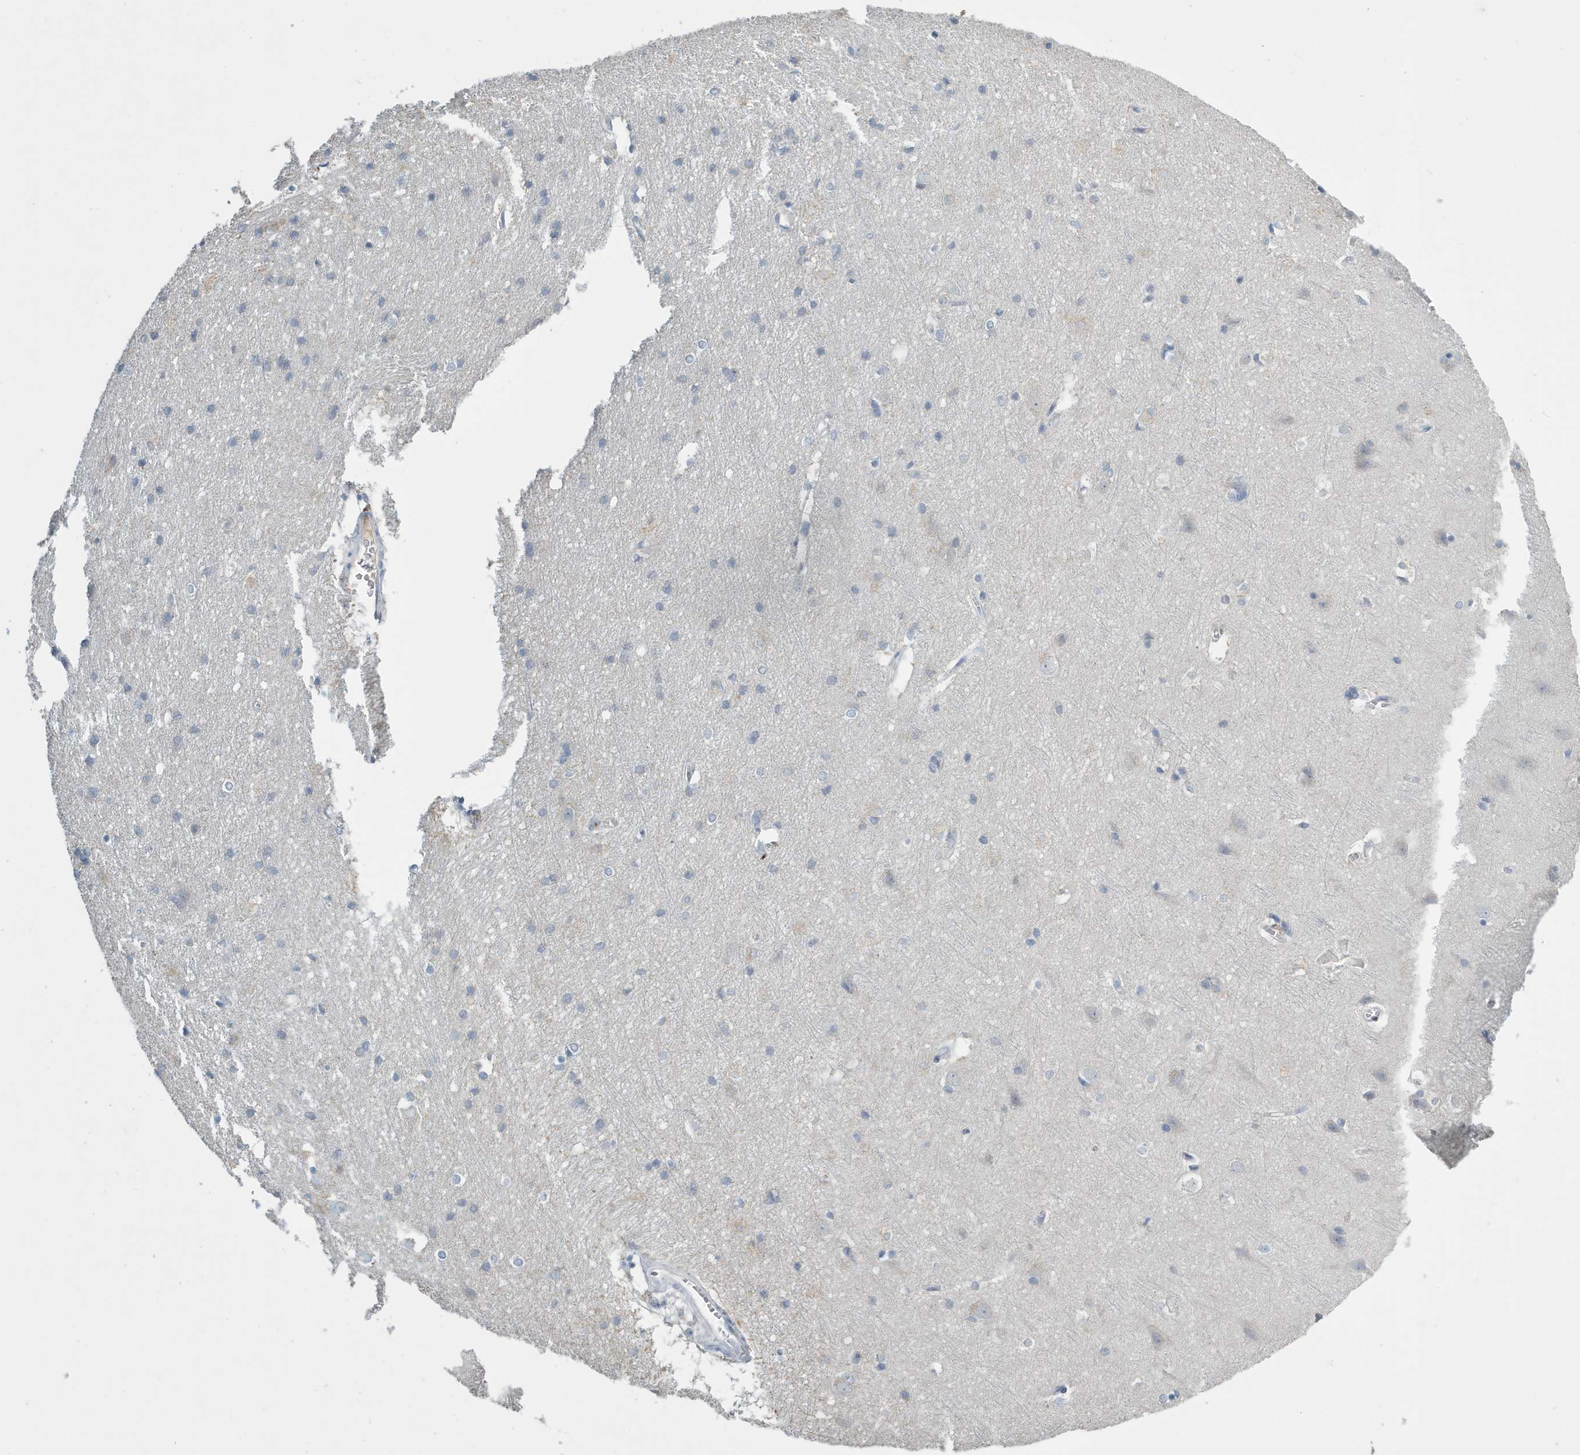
{"staining": {"intensity": "negative", "quantity": "none", "location": "none"}, "tissue": "cerebral cortex", "cell_type": "Endothelial cells", "image_type": "normal", "snomed": [{"axis": "morphology", "description": "Normal tissue, NOS"}, {"axis": "topography", "description": "Cerebral cortex"}], "caption": "Image shows no significant protein expression in endothelial cells of benign cerebral cortex. (DAB (3,3'-diaminobenzidine) immunohistochemistry (IHC), high magnification).", "gene": "UGT2B4", "patient": {"sex": "male", "age": 54}}